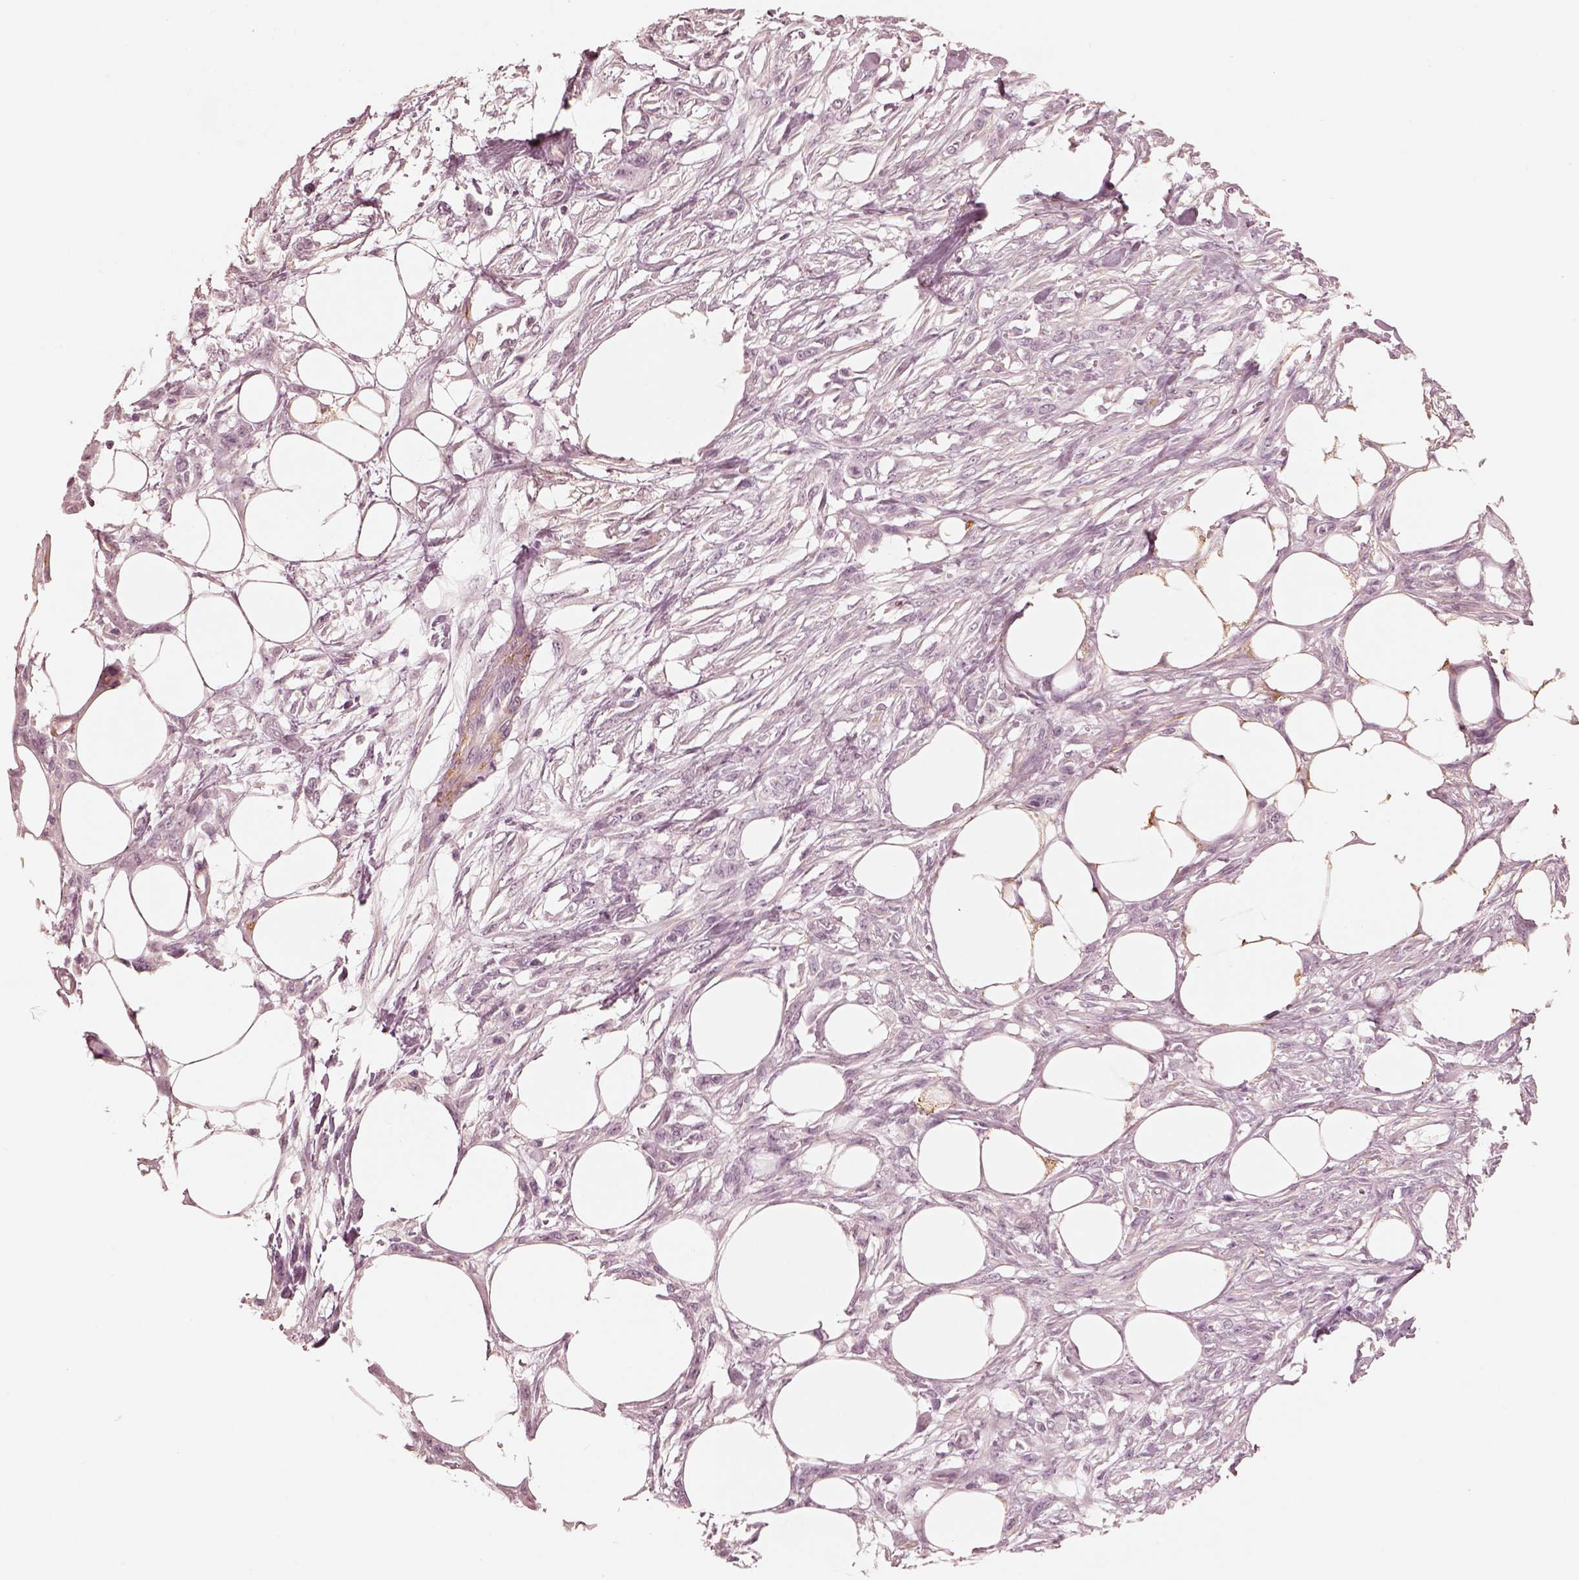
{"staining": {"intensity": "negative", "quantity": "none", "location": "none"}, "tissue": "skin cancer", "cell_type": "Tumor cells", "image_type": "cancer", "snomed": [{"axis": "morphology", "description": "Squamous cell carcinoma, NOS"}, {"axis": "topography", "description": "Skin"}], "caption": "DAB immunohistochemical staining of human squamous cell carcinoma (skin) reveals no significant positivity in tumor cells. (DAB (3,3'-diaminobenzidine) immunohistochemistry, high magnification).", "gene": "DNAAF9", "patient": {"sex": "female", "age": 59}}